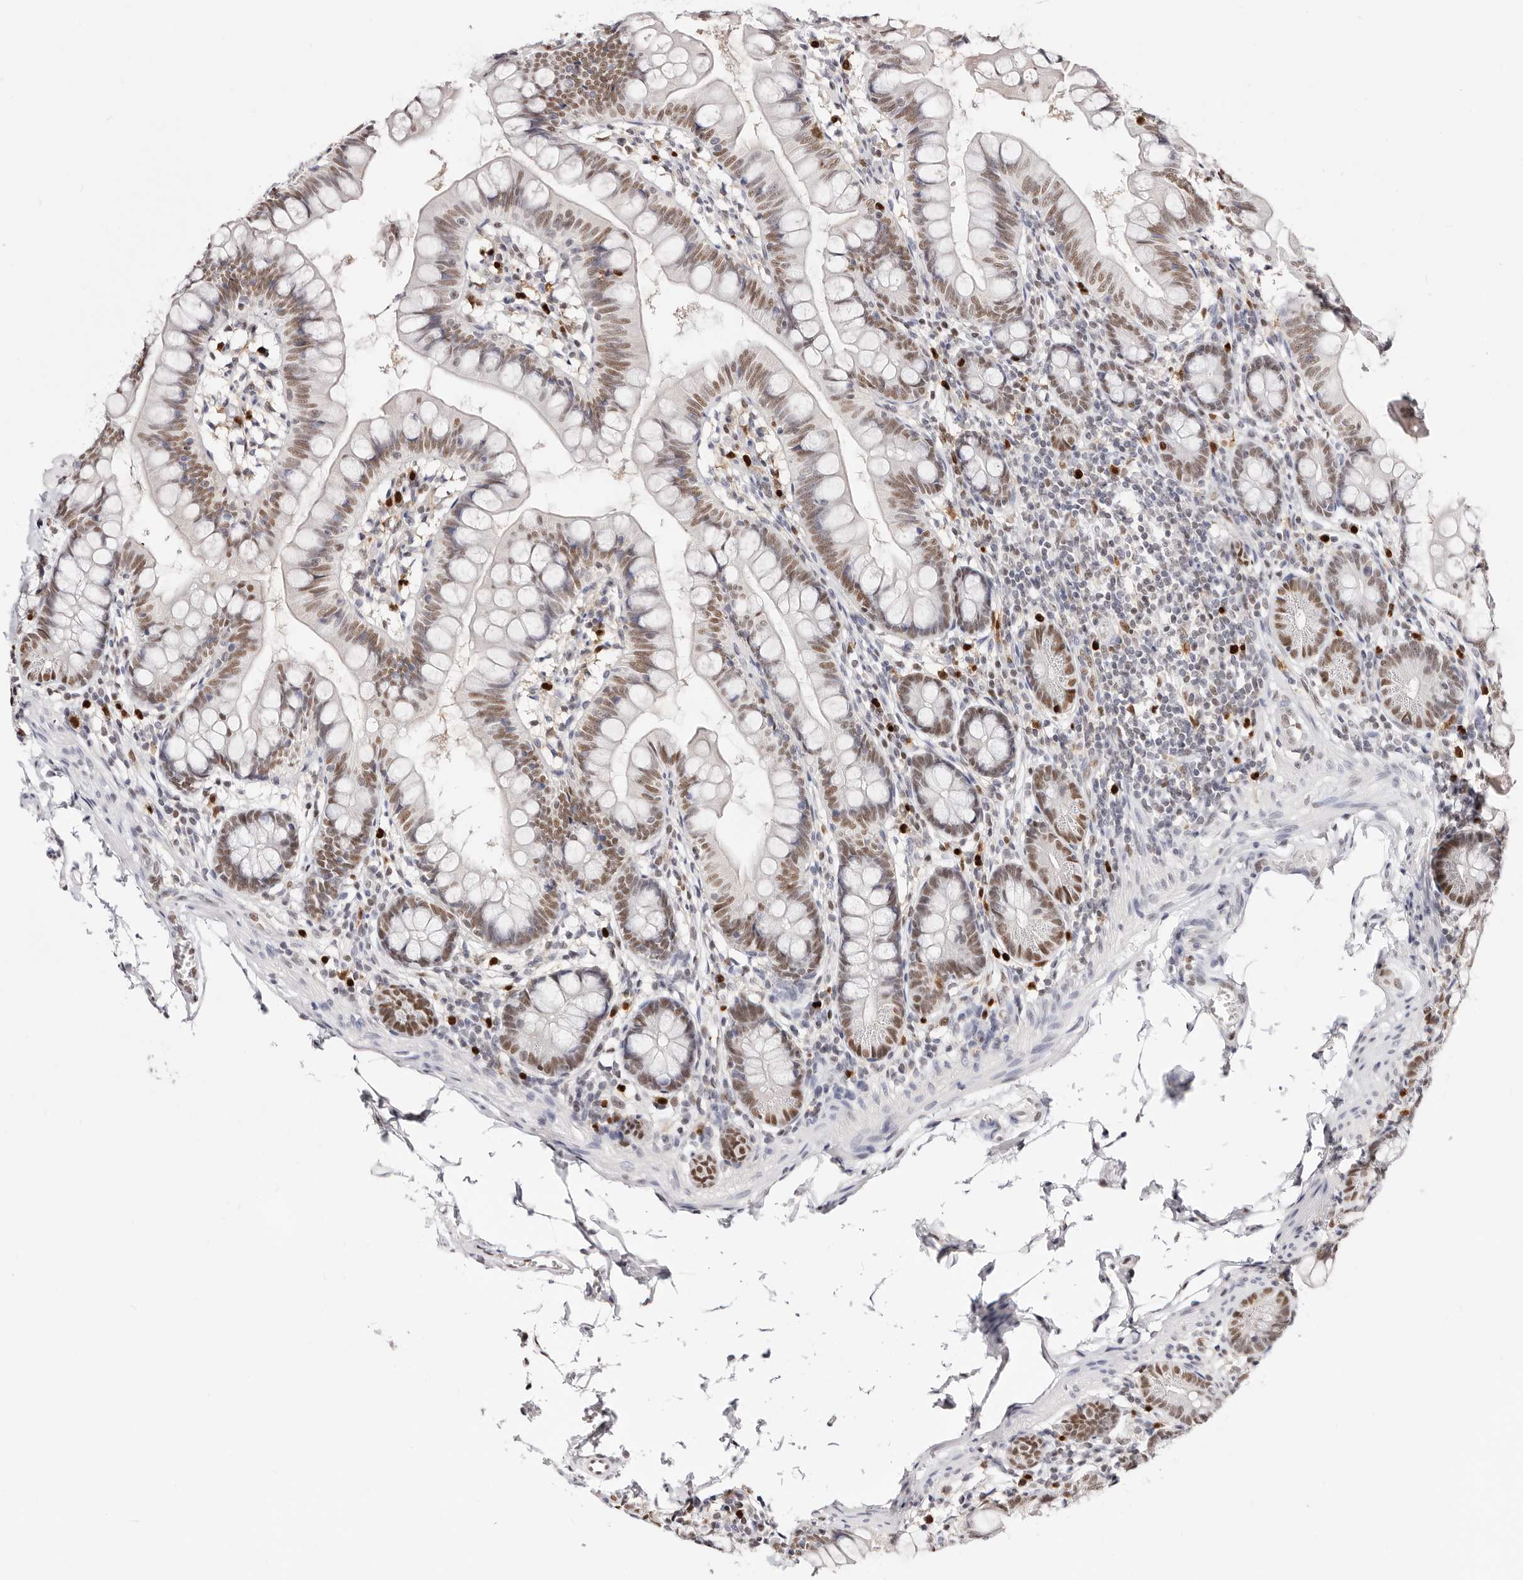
{"staining": {"intensity": "moderate", "quantity": "25%-75%", "location": "nuclear"}, "tissue": "small intestine", "cell_type": "Glandular cells", "image_type": "normal", "snomed": [{"axis": "morphology", "description": "Normal tissue, NOS"}, {"axis": "topography", "description": "Small intestine"}], "caption": "Glandular cells demonstrate medium levels of moderate nuclear positivity in about 25%-75% of cells in unremarkable small intestine. Nuclei are stained in blue.", "gene": "TKT", "patient": {"sex": "male", "age": 7}}